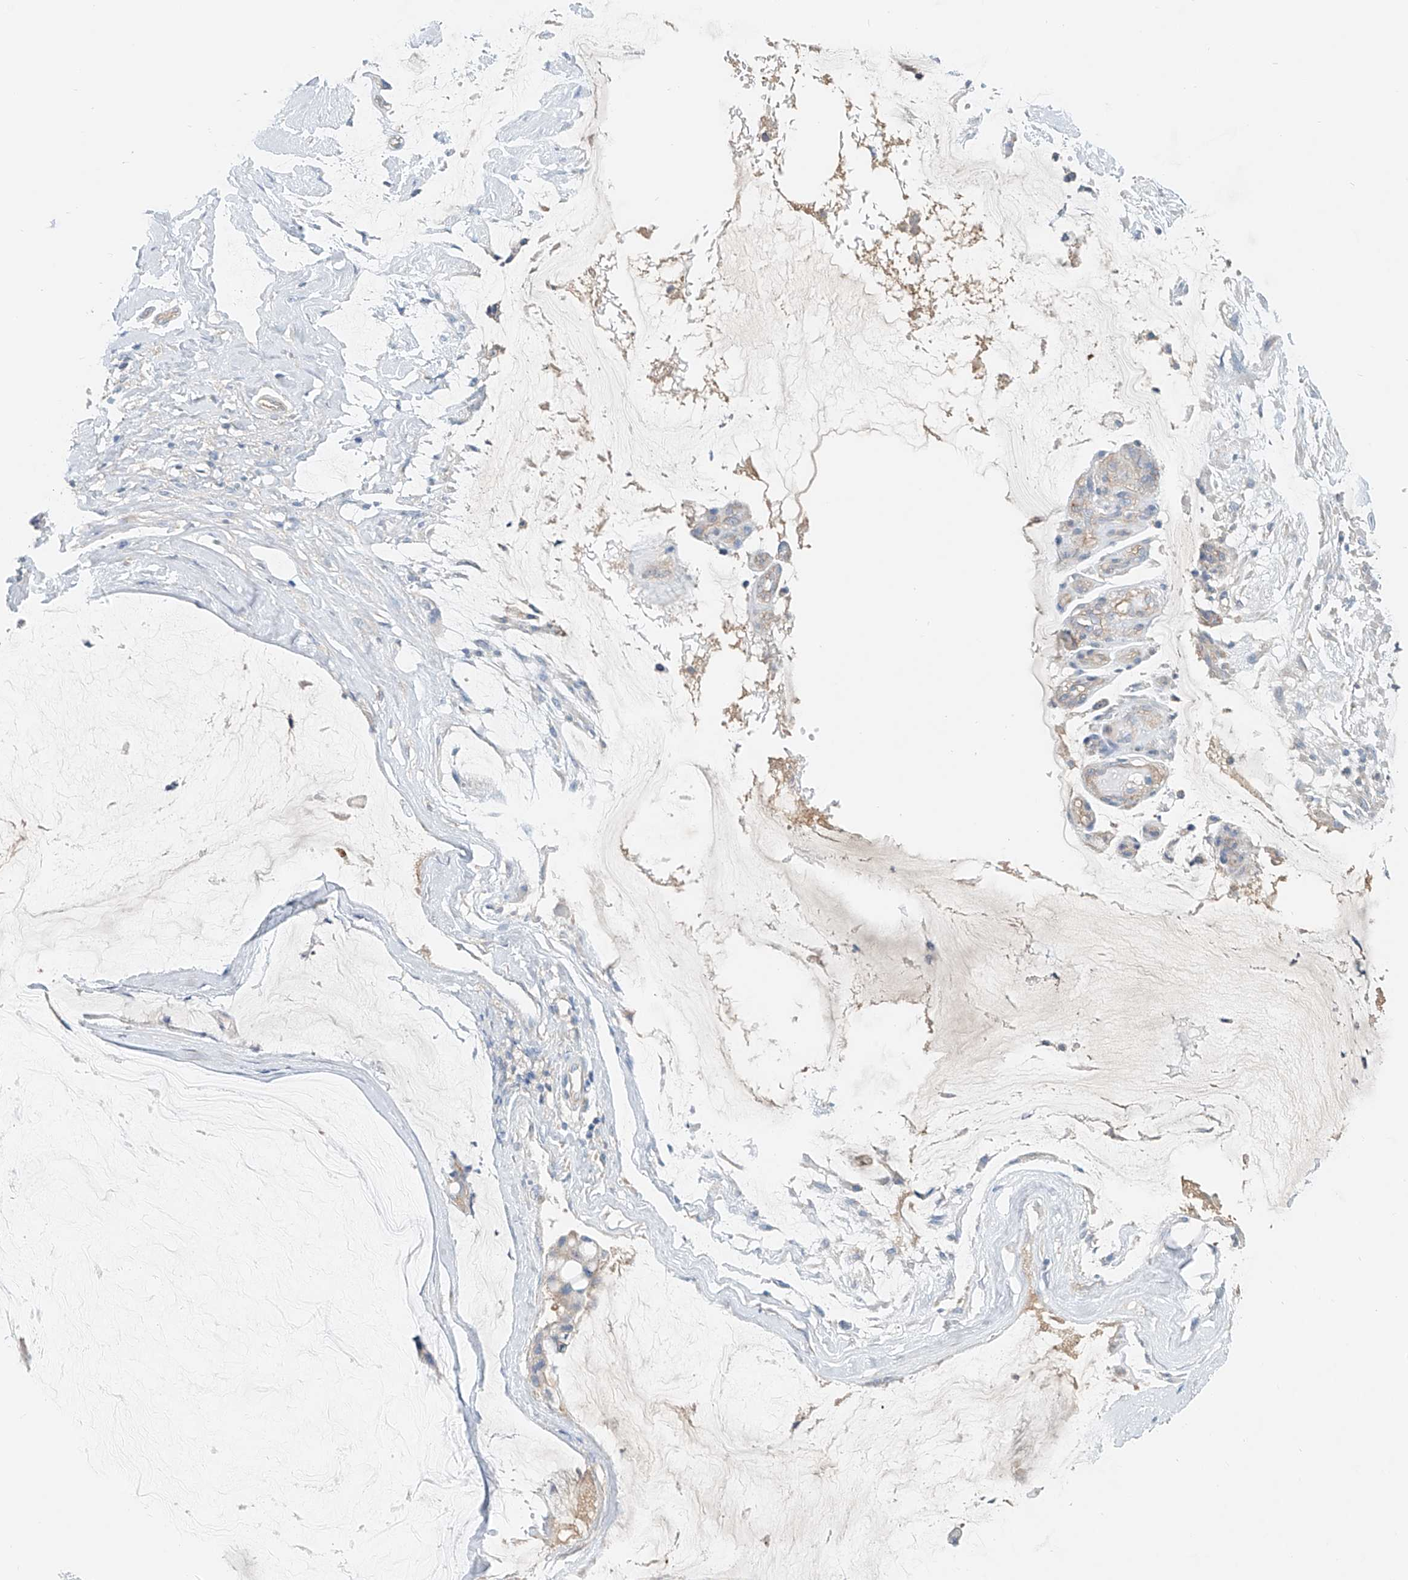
{"staining": {"intensity": "negative", "quantity": "none", "location": "none"}, "tissue": "ovarian cancer", "cell_type": "Tumor cells", "image_type": "cancer", "snomed": [{"axis": "morphology", "description": "Cystadenocarcinoma, mucinous, NOS"}, {"axis": "topography", "description": "Ovary"}], "caption": "This is a micrograph of immunohistochemistry (IHC) staining of ovarian cancer (mucinous cystadenocarcinoma), which shows no staining in tumor cells. (Brightfield microscopy of DAB (3,3'-diaminobenzidine) IHC at high magnification).", "gene": "FRYL", "patient": {"sex": "female", "age": 39}}